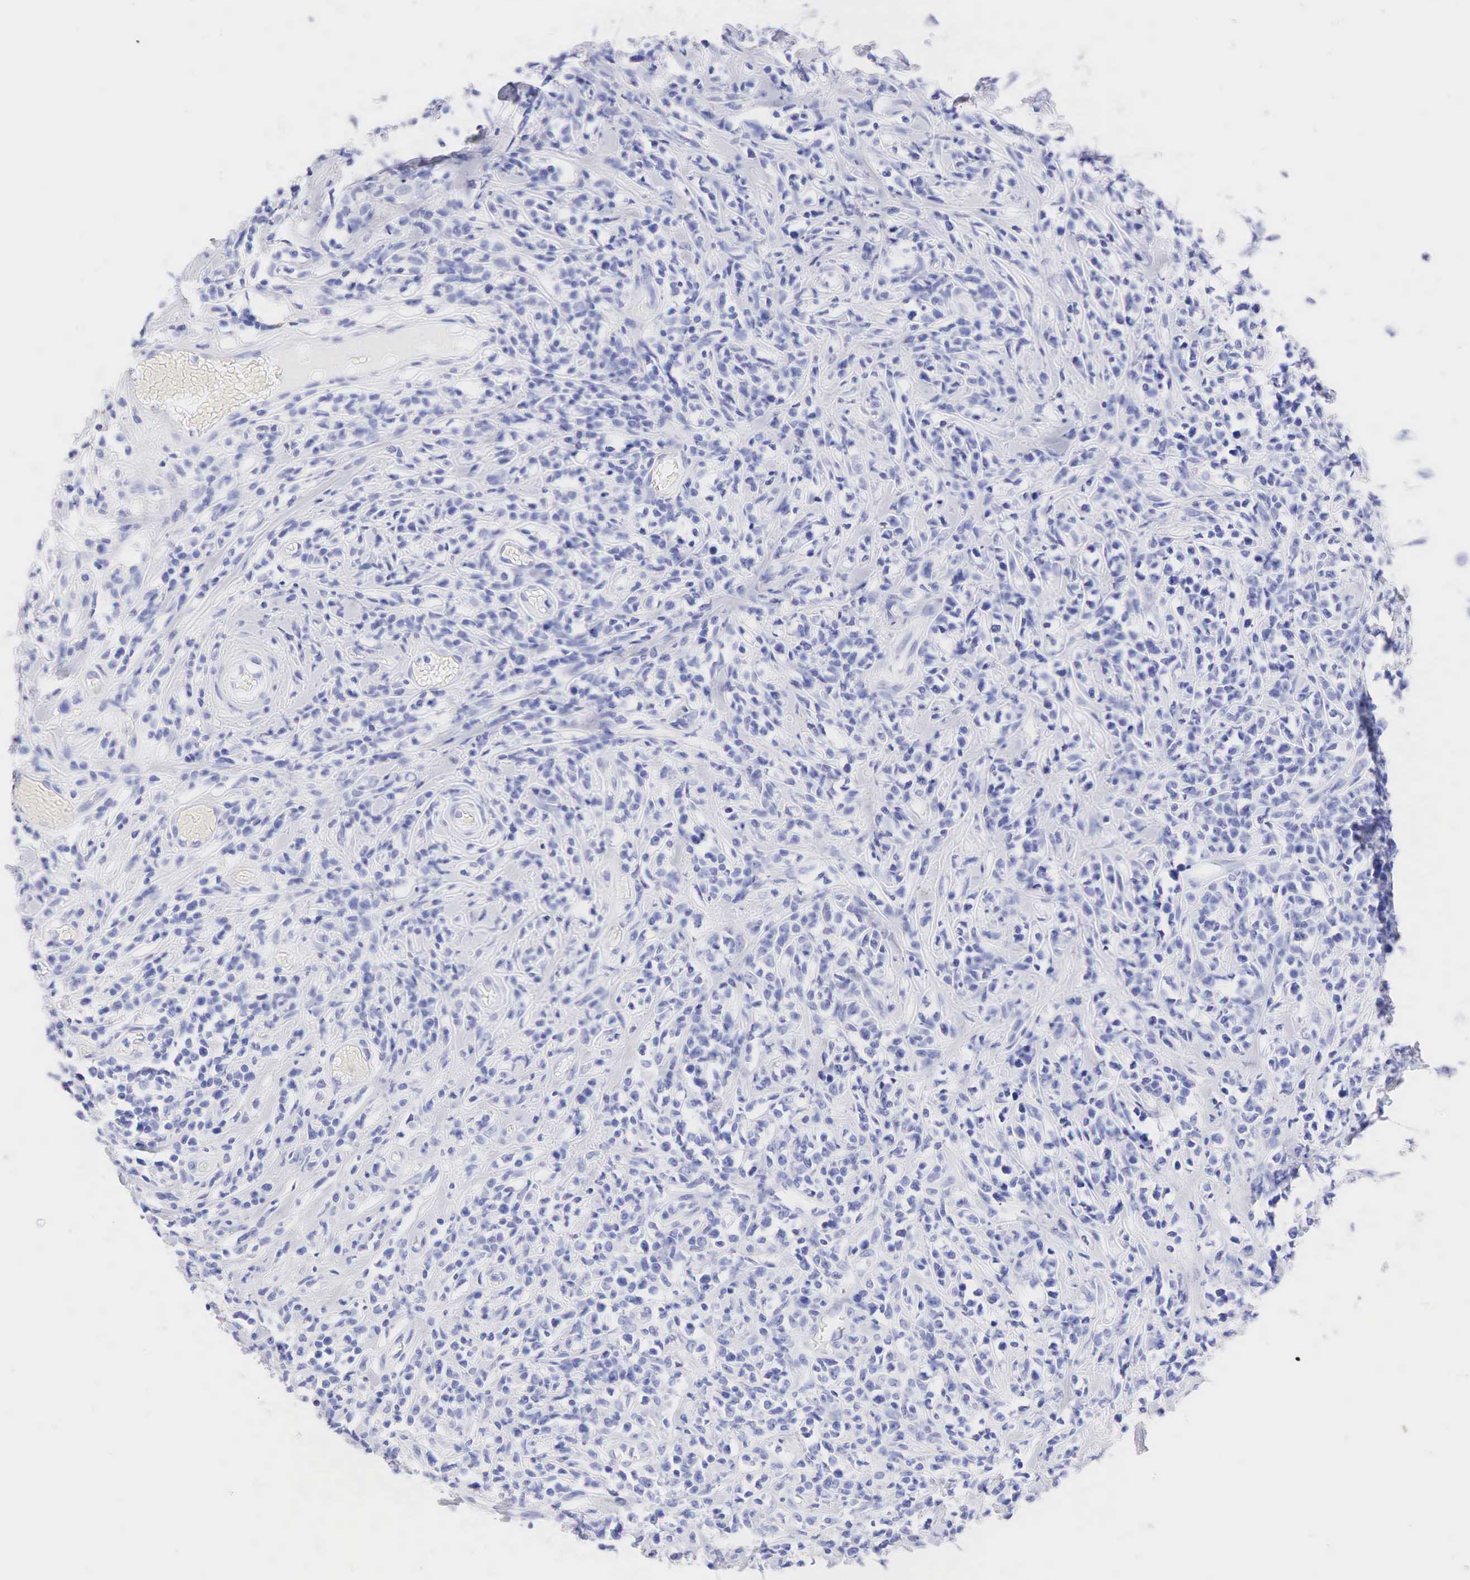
{"staining": {"intensity": "negative", "quantity": "none", "location": "none"}, "tissue": "lymphoma", "cell_type": "Tumor cells", "image_type": "cancer", "snomed": [{"axis": "morphology", "description": "Malignant lymphoma, non-Hodgkin's type, High grade"}, {"axis": "topography", "description": "Colon"}], "caption": "Protein analysis of high-grade malignant lymphoma, non-Hodgkin's type demonstrates no significant expression in tumor cells. (Immunohistochemistry (ihc), brightfield microscopy, high magnification).", "gene": "KRT14", "patient": {"sex": "male", "age": 82}}